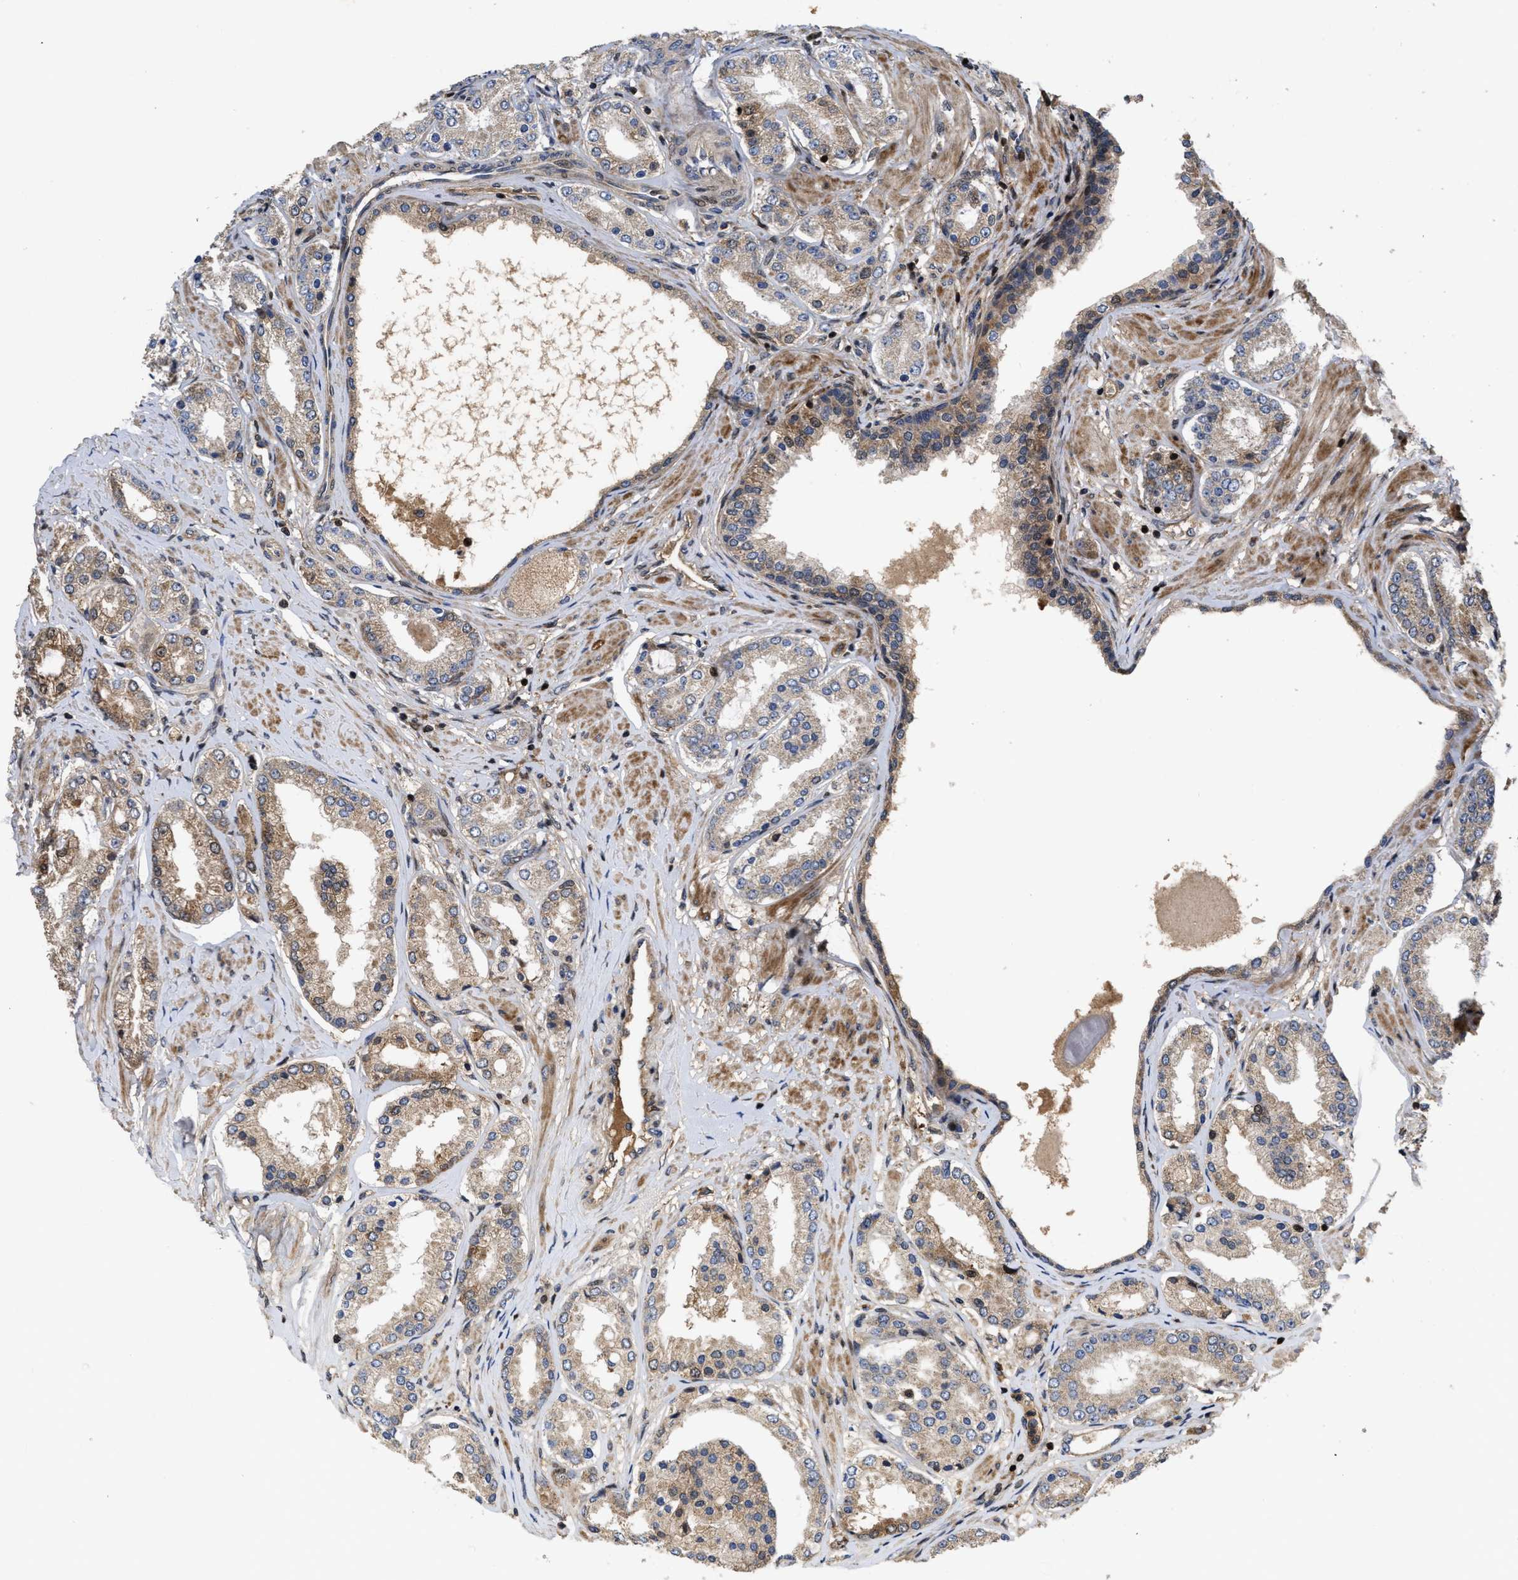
{"staining": {"intensity": "moderate", "quantity": "25%-75%", "location": "cytoplasmic/membranous,nuclear"}, "tissue": "prostate cancer", "cell_type": "Tumor cells", "image_type": "cancer", "snomed": [{"axis": "morphology", "description": "Adenocarcinoma, Low grade"}, {"axis": "topography", "description": "Prostate"}], "caption": "Human low-grade adenocarcinoma (prostate) stained for a protein (brown) exhibits moderate cytoplasmic/membranous and nuclear positive expression in approximately 25%-75% of tumor cells.", "gene": "CBR3", "patient": {"sex": "male", "age": 63}}